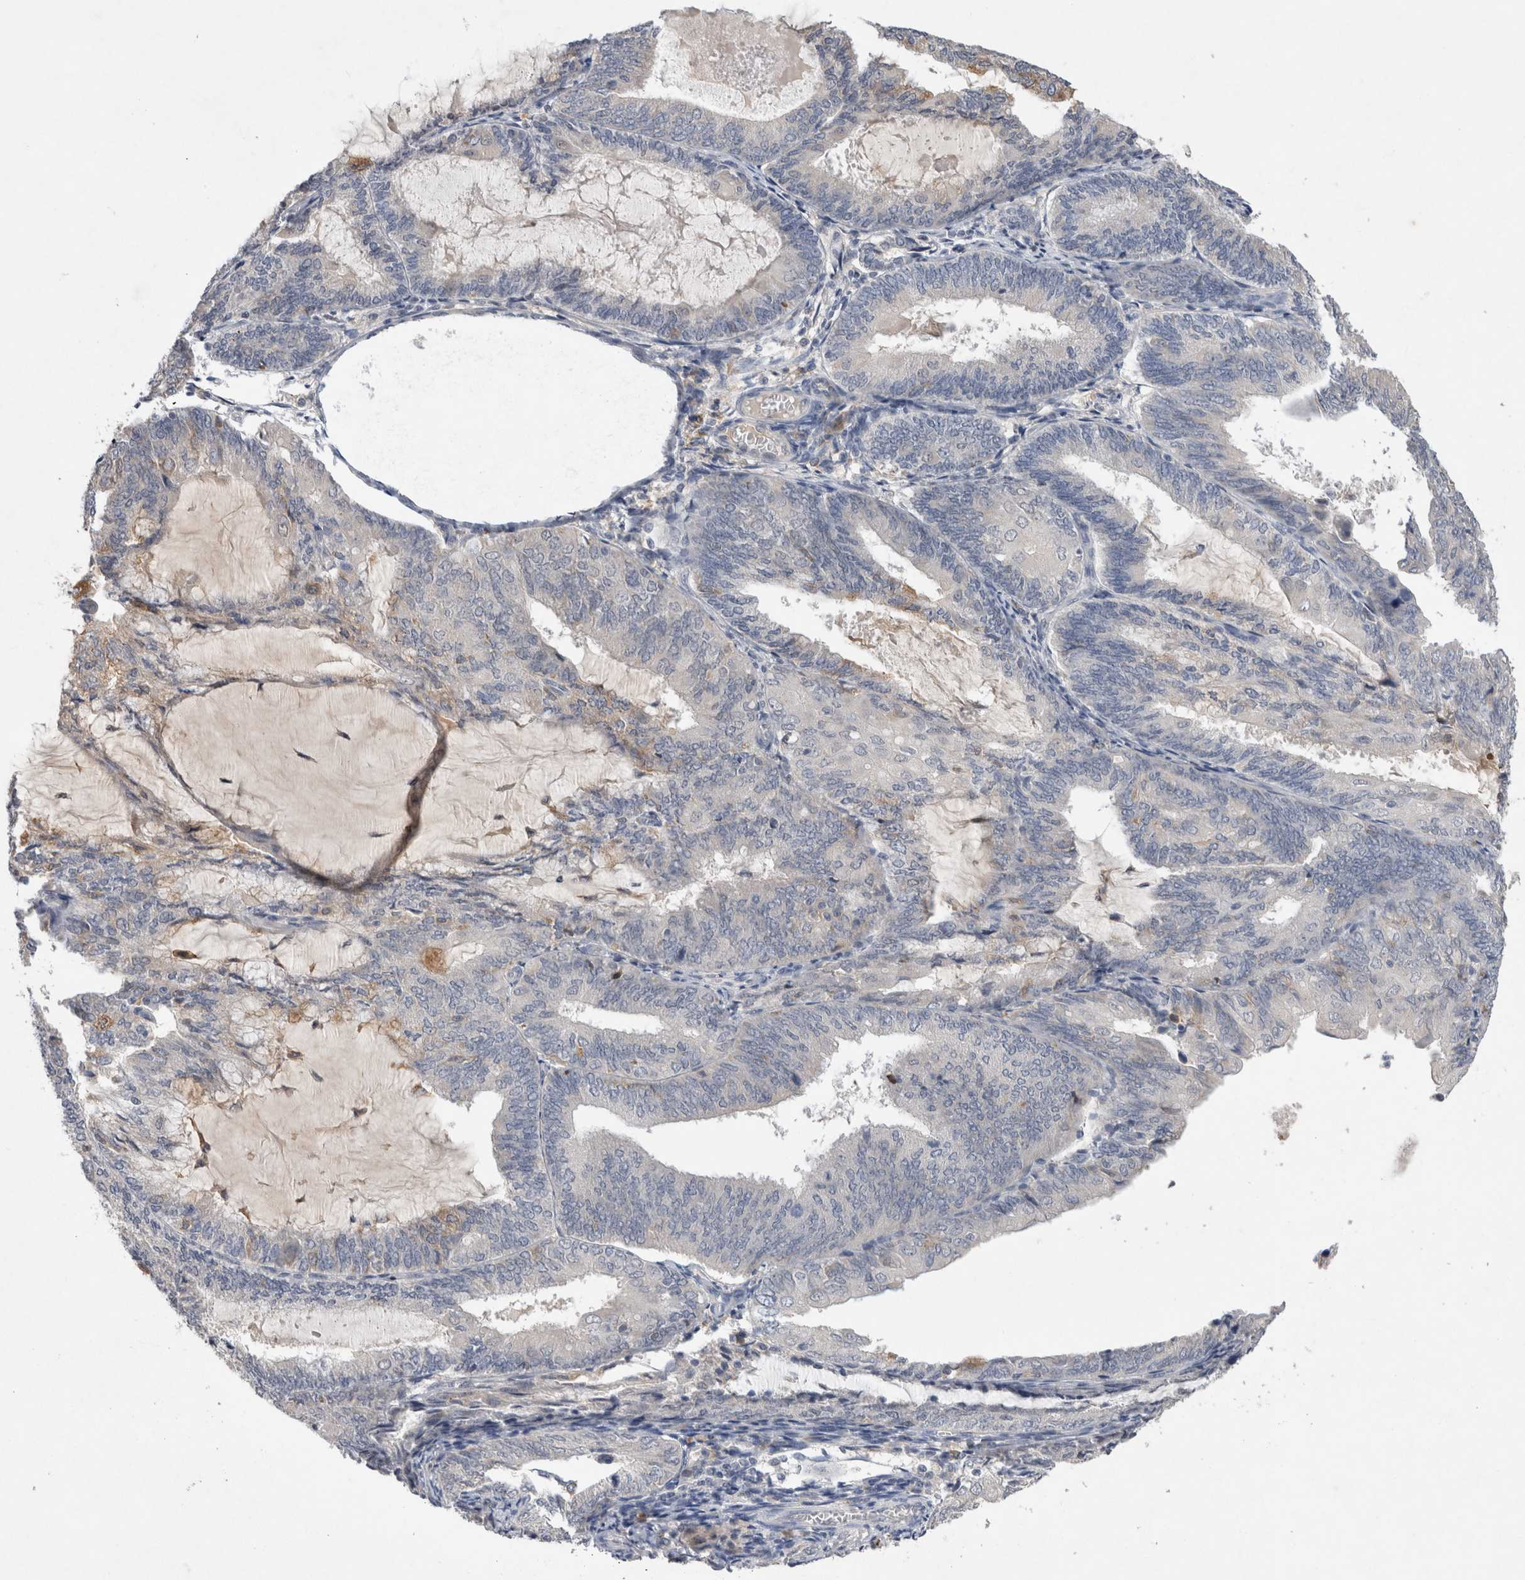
{"staining": {"intensity": "weak", "quantity": "<25%", "location": "cytoplasmic/membranous"}, "tissue": "endometrial cancer", "cell_type": "Tumor cells", "image_type": "cancer", "snomed": [{"axis": "morphology", "description": "Adenocarcinoma, NOS"}, {"axis": "topography", "description": "Endometrium"}], "caption": "This is an immunohistochemistry micrograph of human endometrial cancer. There is no positivity in tumor cells.", "gene": "VSIG4", "patient": {"sex": "female", "age": 81}}